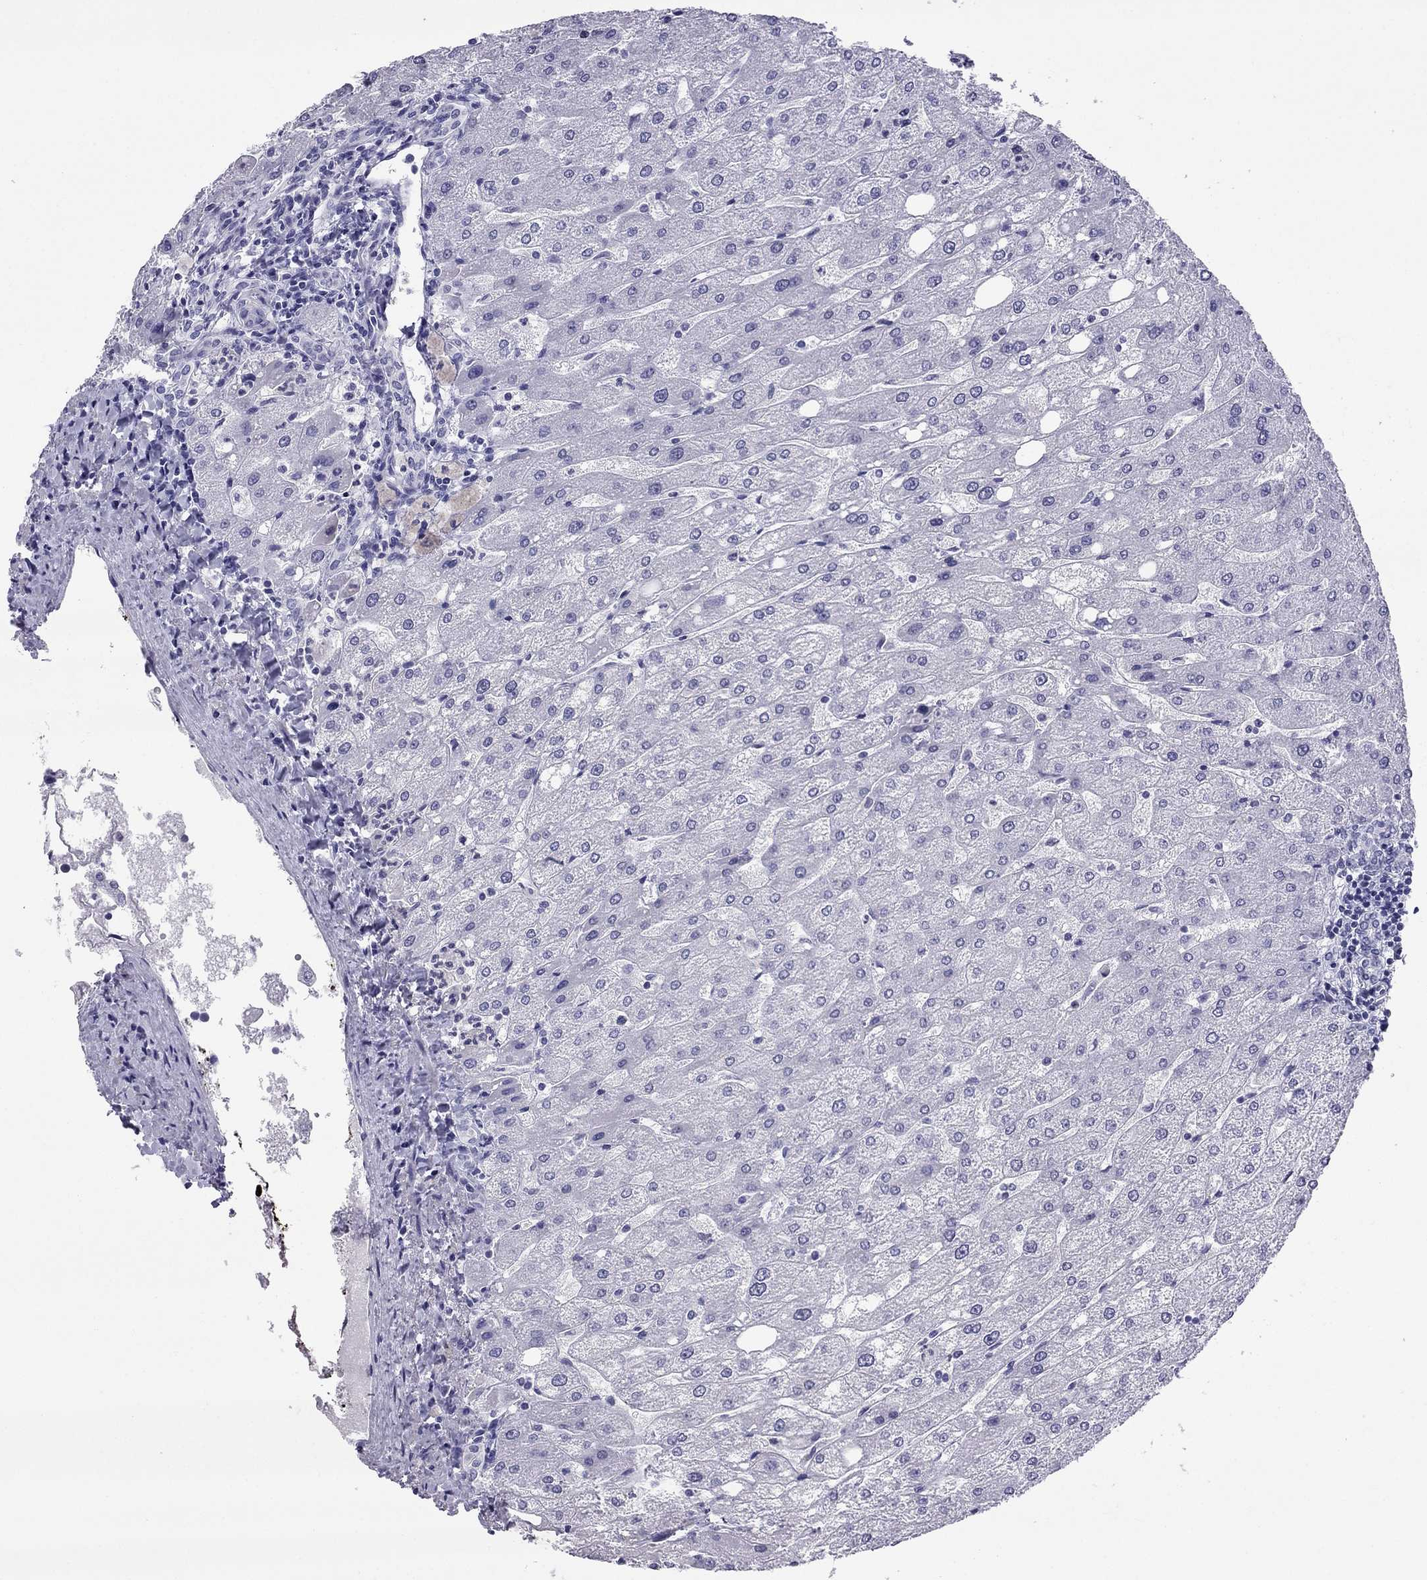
{"staining": {"intensity": "negative", "quantity": "none", "location": "none"}, "tissue": "liver", "cell_type": "Cholangiocytes", "image_type": "normal", "snomed": [{"axis": "morphology", "description": "Normal tissue, NOS"}, {"axis": "topography", "description": "Liver"}], "caption": "There is no significant staining in cholangiocytes of liver. (Brightfield microscopy of DAB immunohistochemistry at high magnification).", "gene": "CROCC2", "patient": {"sex": "male", "age": 67}}